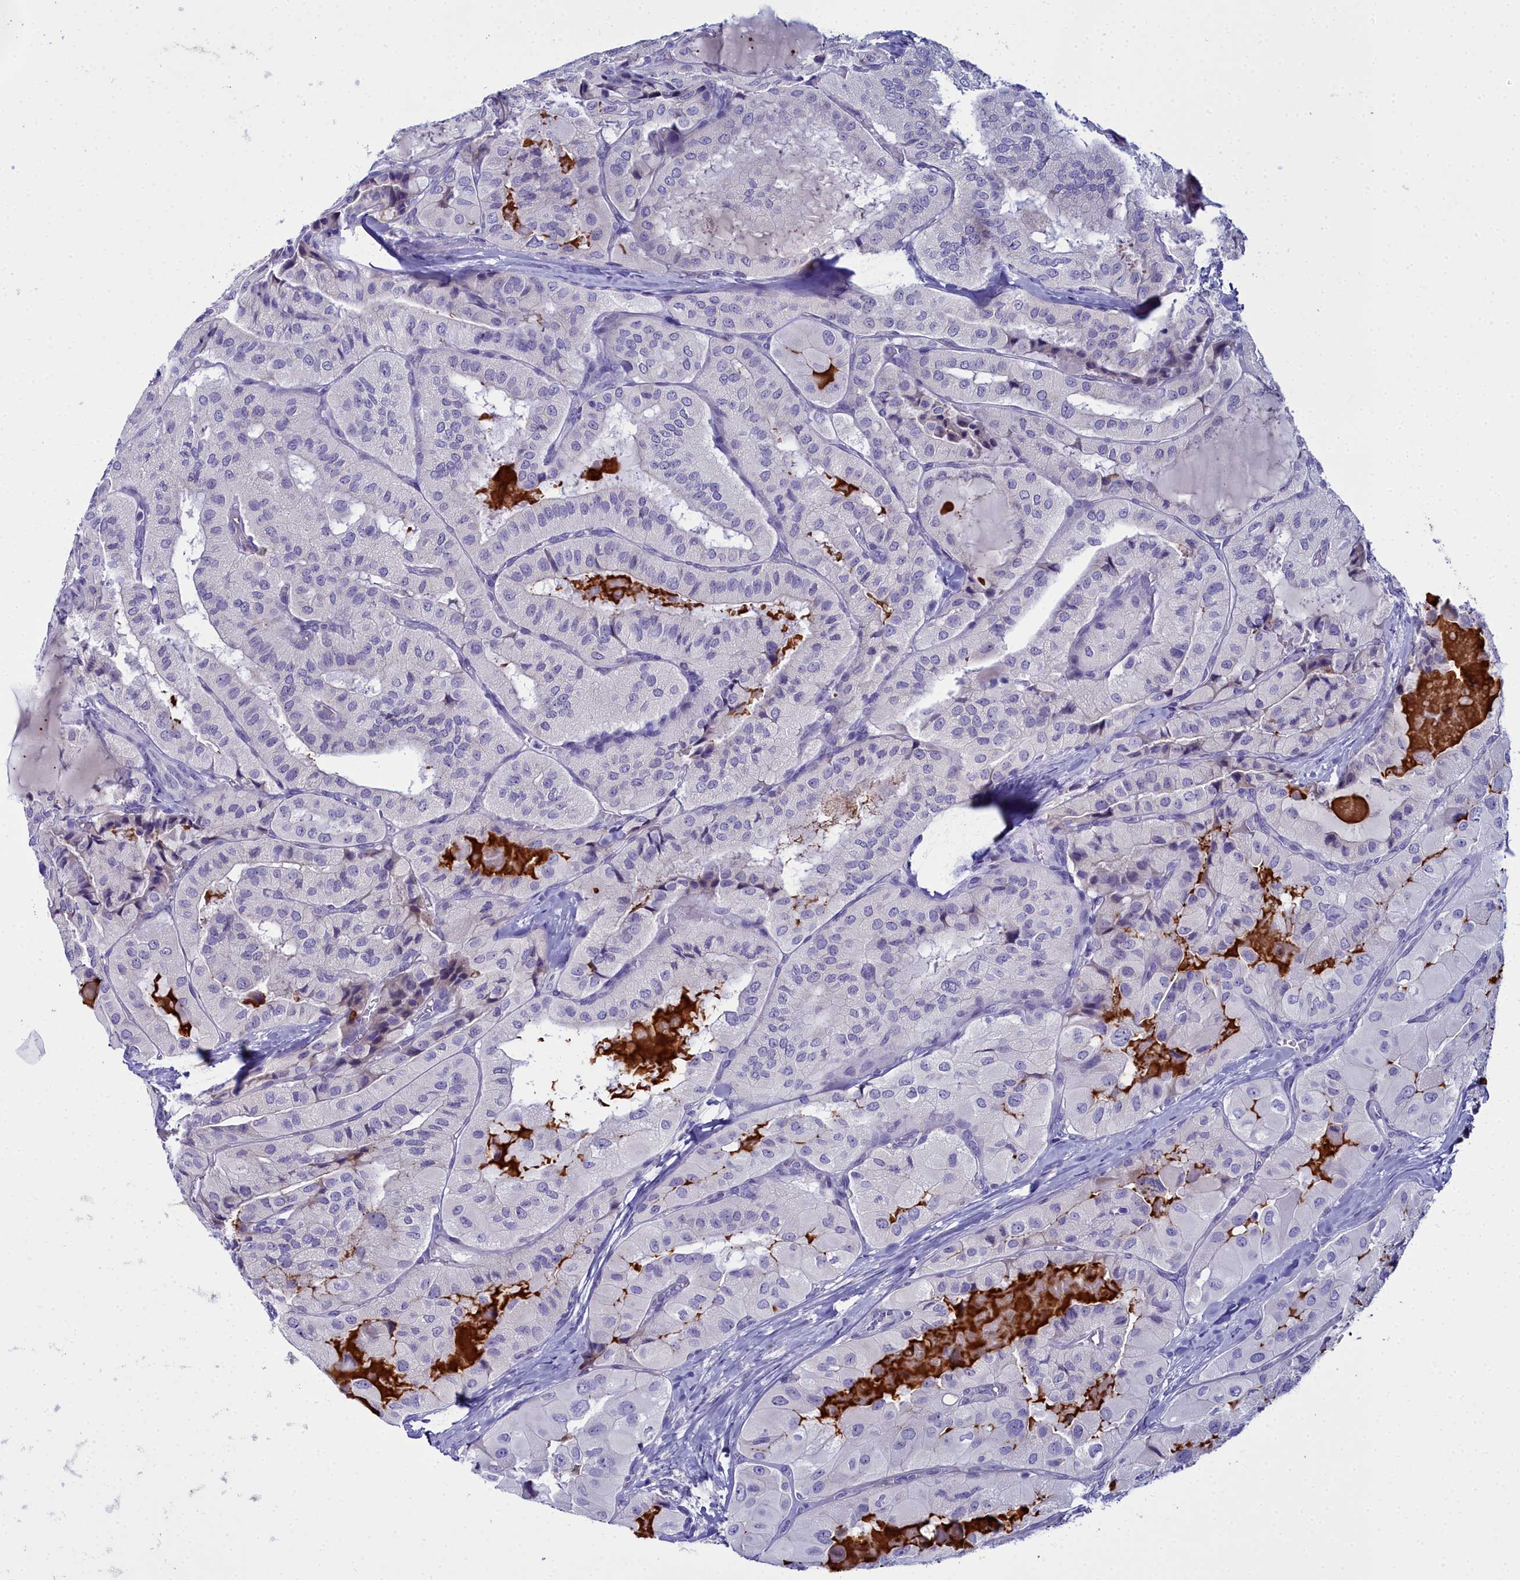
{"staining": {"intensity": "negative", "quantity": "none", "location": "none"}, "tissue": "thyroid cancer", "cell_type": "Tumor cells", "image_type": "cancer", "snomed": [{"axis": "morphology", "description": "Normal tissue, NOS"}, {"axis": "morphology", "description": "Papillary adenocarcinoma, NOS"}, {"axis": "topography", "description": "Thyroid gland"}], "caption": "Thyroid papillary adenocarcinoma was stained to show a protein in brown. There is no significant positivity in tumor cells.", "gene": "ELAPOR2", "patient": {"sex": "female", "age": 59}}